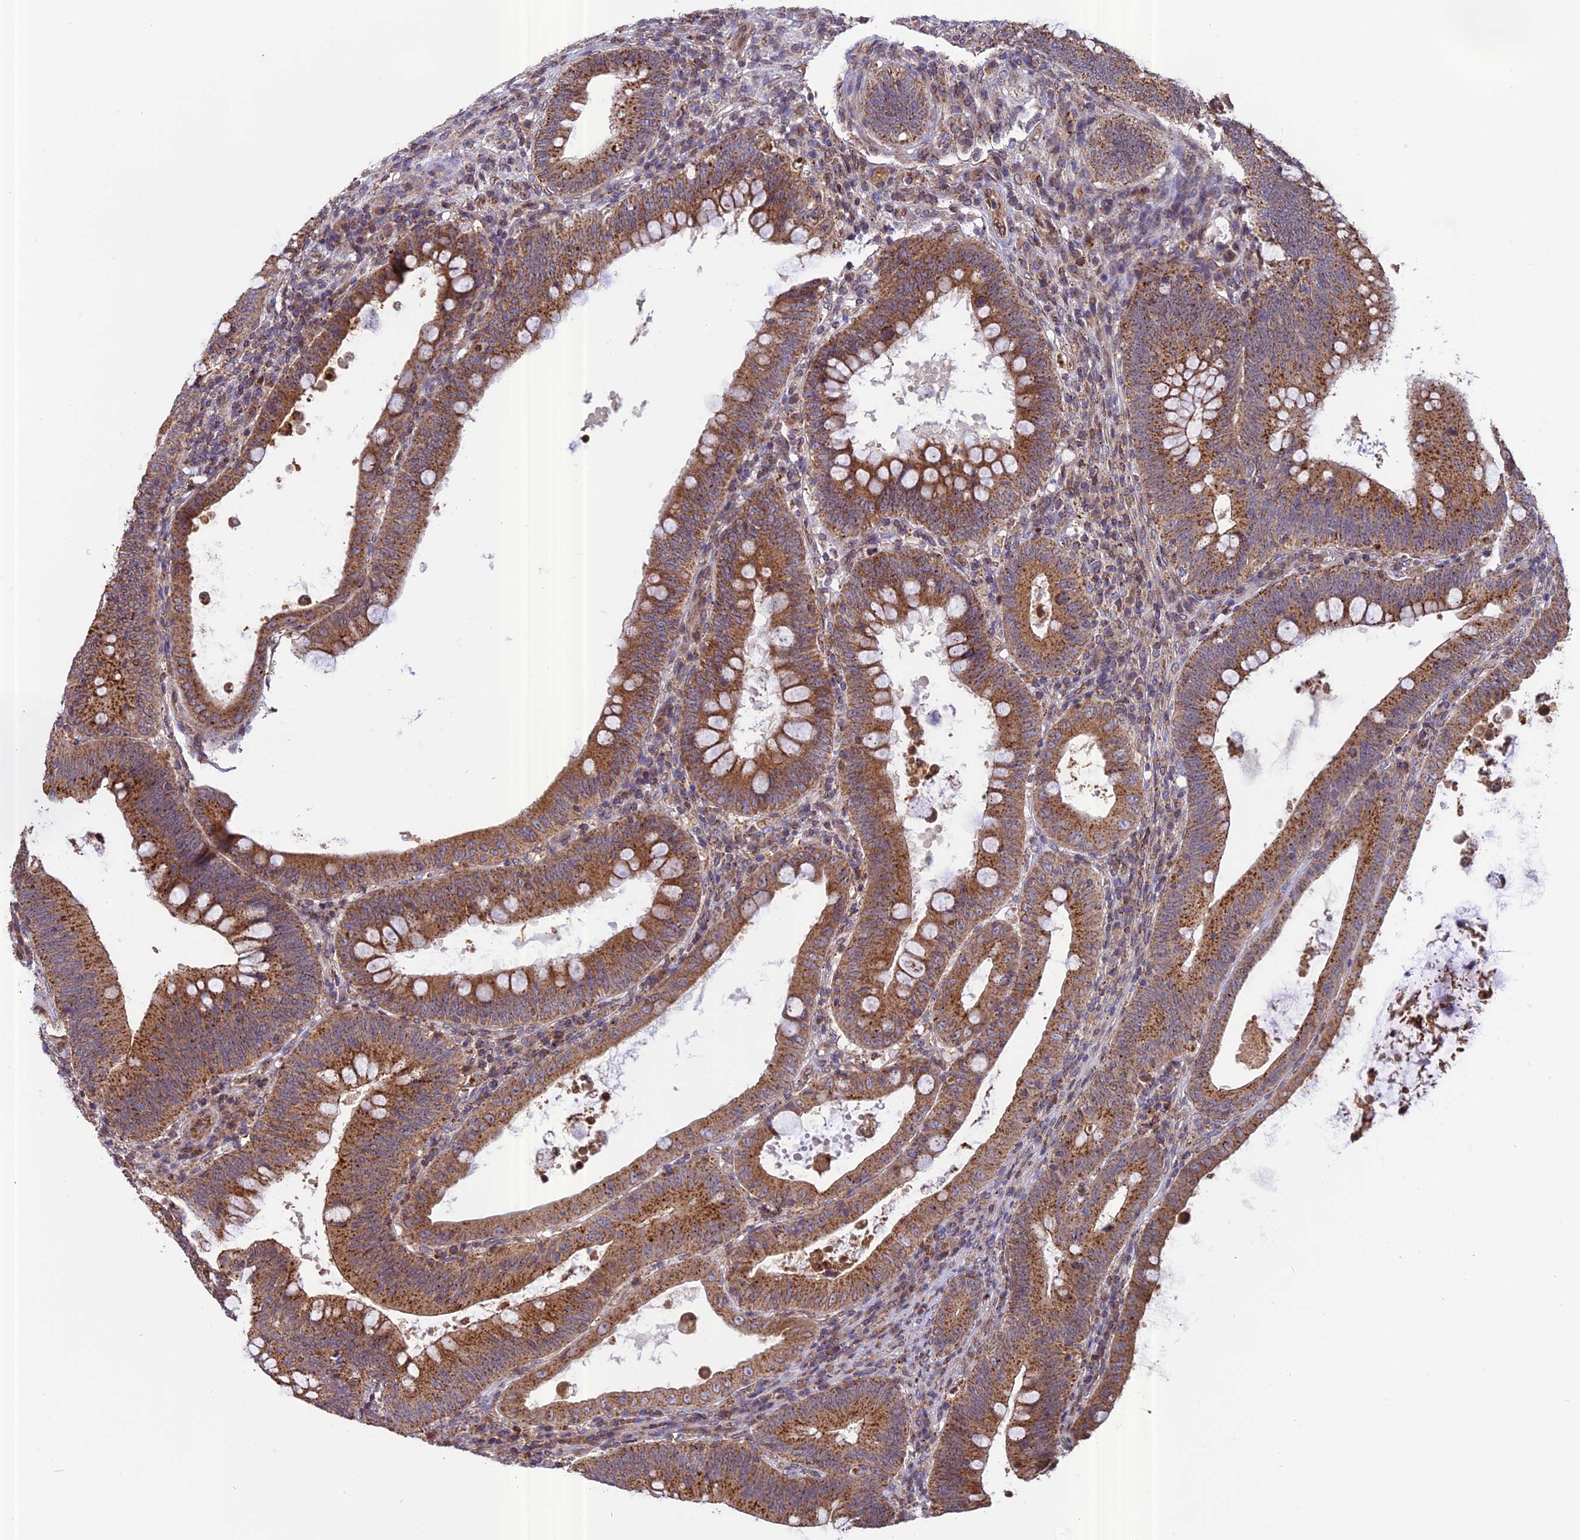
{"staining": {"intensity": "moderate", "quantity": ">75%", "location": "cytoplasmic/membranous"}, "tissue": "colorectal cancer", "cell_type": "Tumor cells", "image_type": "cancer", "snomed": [{"axis": "morphology", "description": "Normal tissue, NOS"}, {"axis": "topography", "description": "Colon"}], "caption": "Colorectal cancer tissue displays moderate cytoplasmic/membranous expression in about >75% of tumor cells, visualized by immunohistochemistry. (DAB IHC, brown staining for protein, blue staining for nuclei).", "gene": "CHMP2A", "patient": {"sex": "female", "age": 82}}